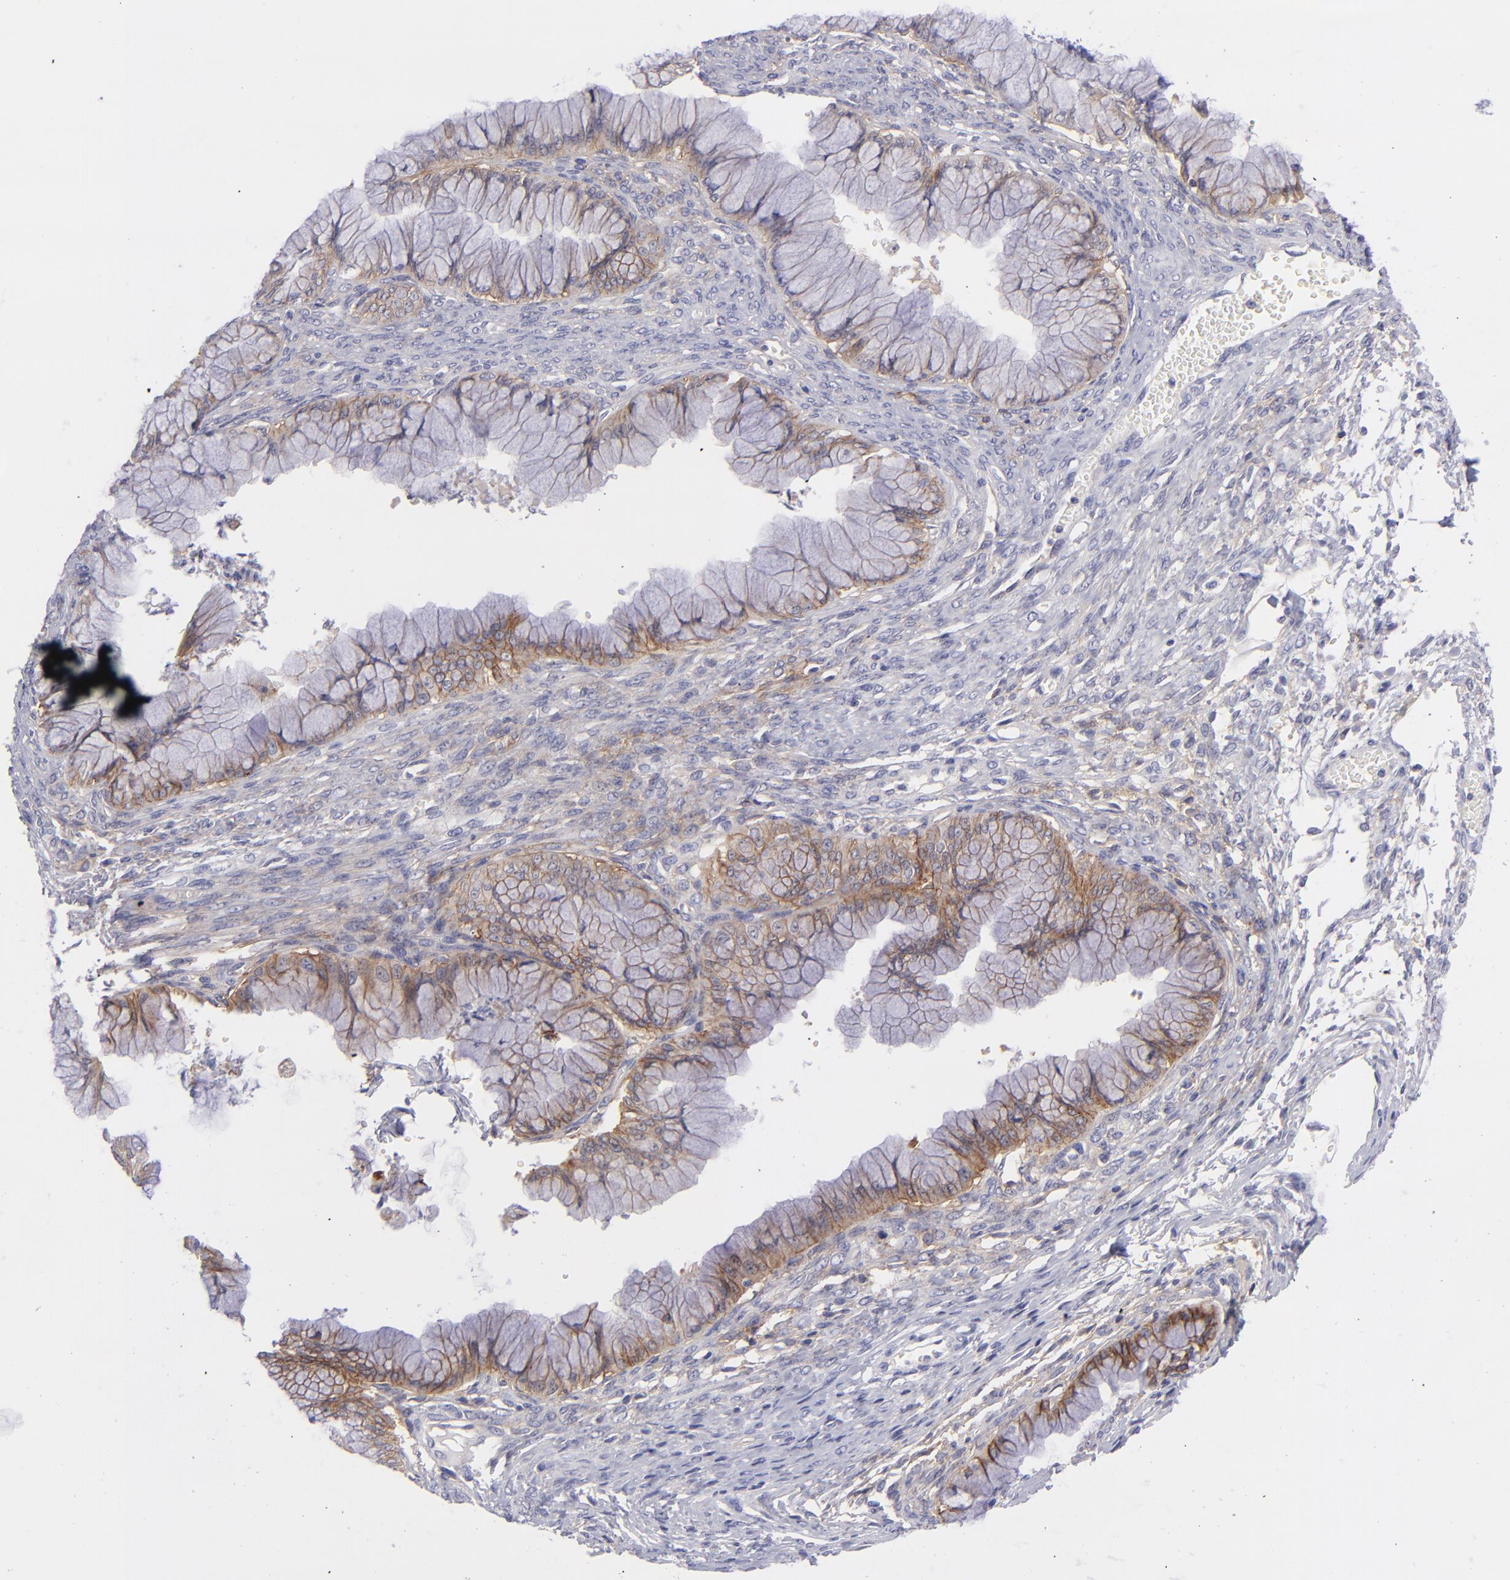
{"staining": {"intensity": "weak", "quantity": ">75%", "location": "cytoplasmic/membranous"}, "tissue": "ovarian cancer", "cell_type": "Tumor cells", "image_type": "cancer", "snomed": [{"axis": "morphology", "description": "Cystadenocarcinoma, mucinous, NOS"}, {"axis": "topography", "description": "Ovary"}], "caption": "IHC micrograph of human ovarian mucinous cystadenocarcinoma stained for a protein (brown), which exhibits low levels of weak cytoplasmic/membranous staining in about >75% of tumor cells.", "gene": "BSG", "patient": {"sex": "female", "age": 63}}